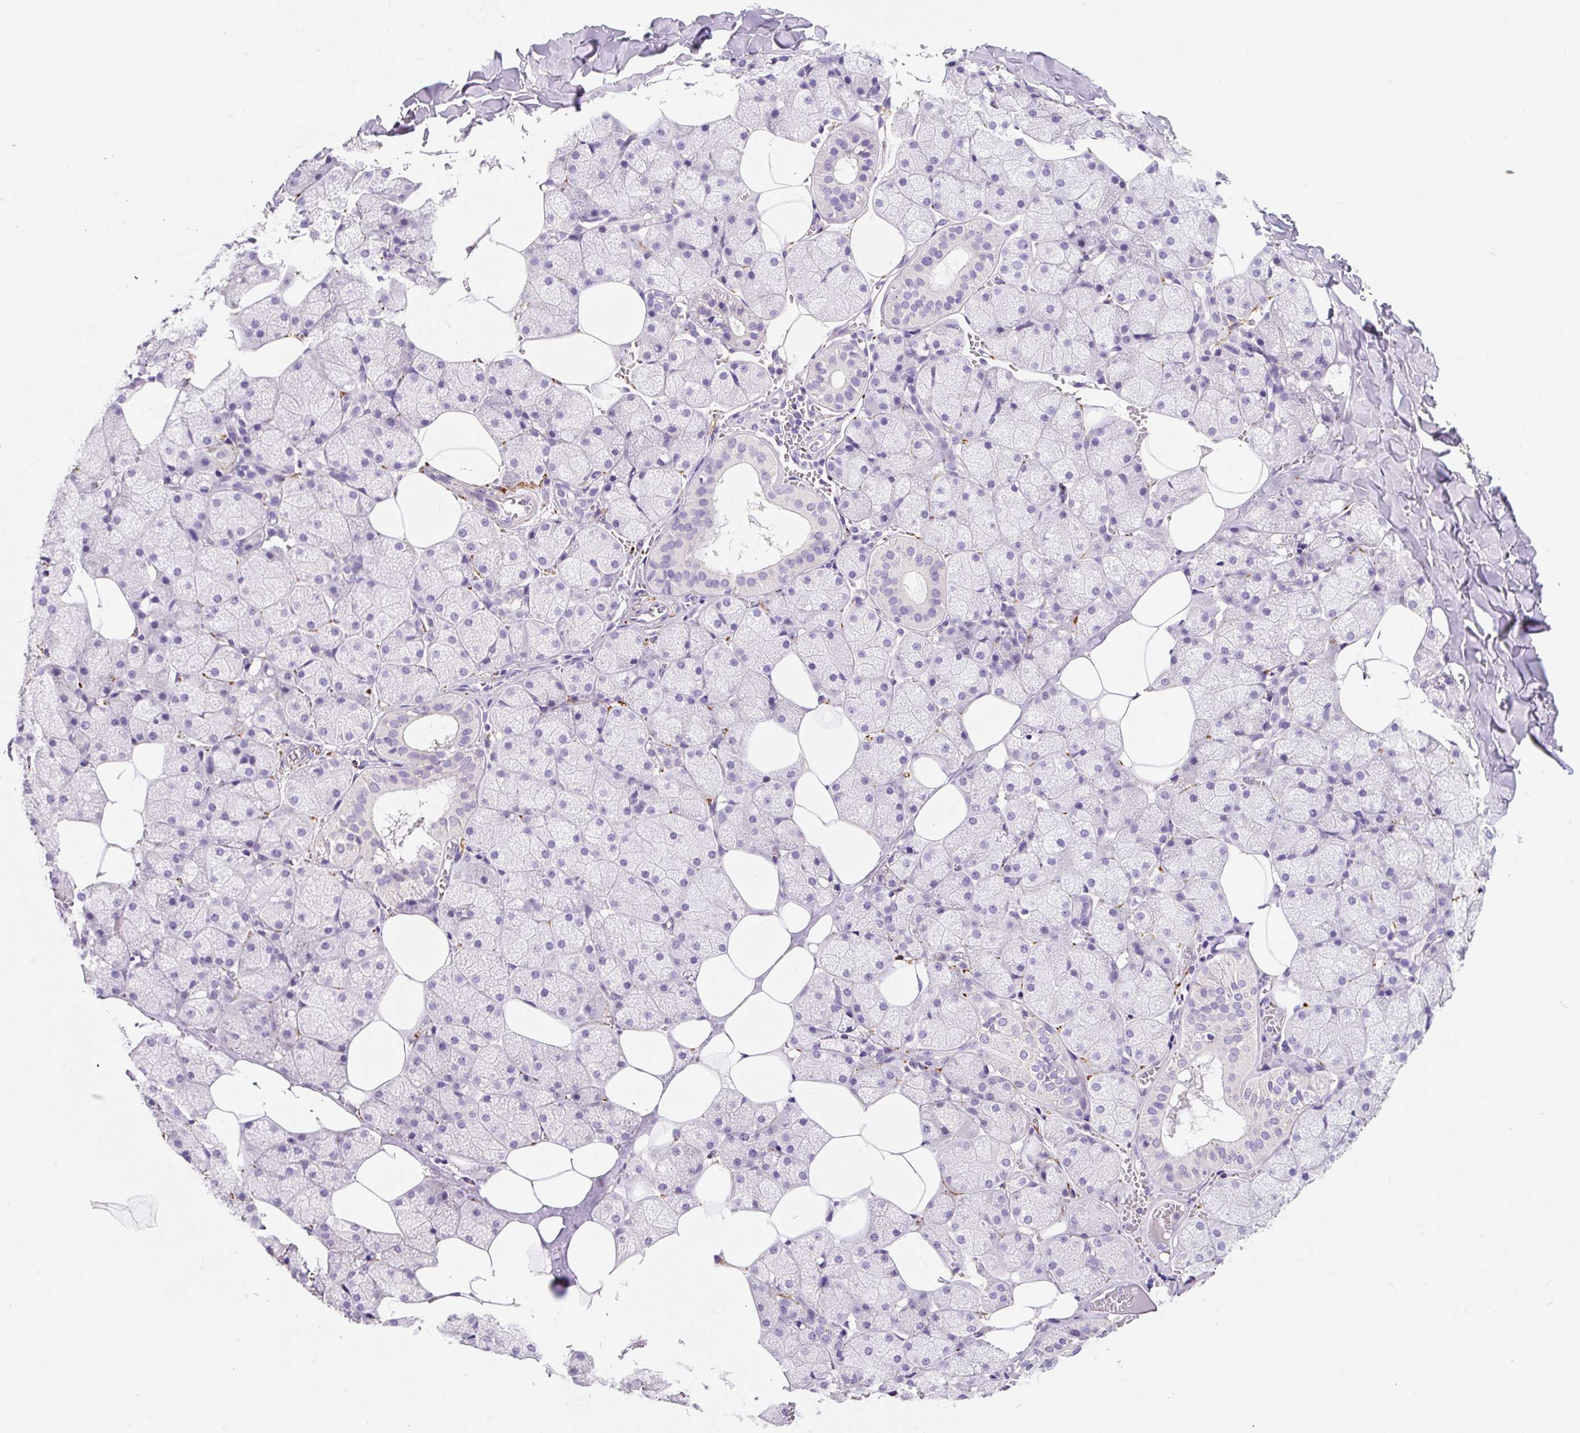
{"staining": {"intensity": "negative", "quantity": "none", "location": "none"}, "tissue": "salivary gland", "cell_type": "Glandular cells", "image_type": "normal", "snomed": [{"axis": "morphology", "description": "Normal tissue, NOS"}, {"axis": "topography", "description": "Salivary gland"}, {"axis": "topography", "description": "Peripheral nerve tissue"}], "caption": "The immunohistochemistry (IHC) image has no significant staining in glandular cells of salivary gland.", "gene": "SYP", "patient": {"sex": "male", "age": 38}}